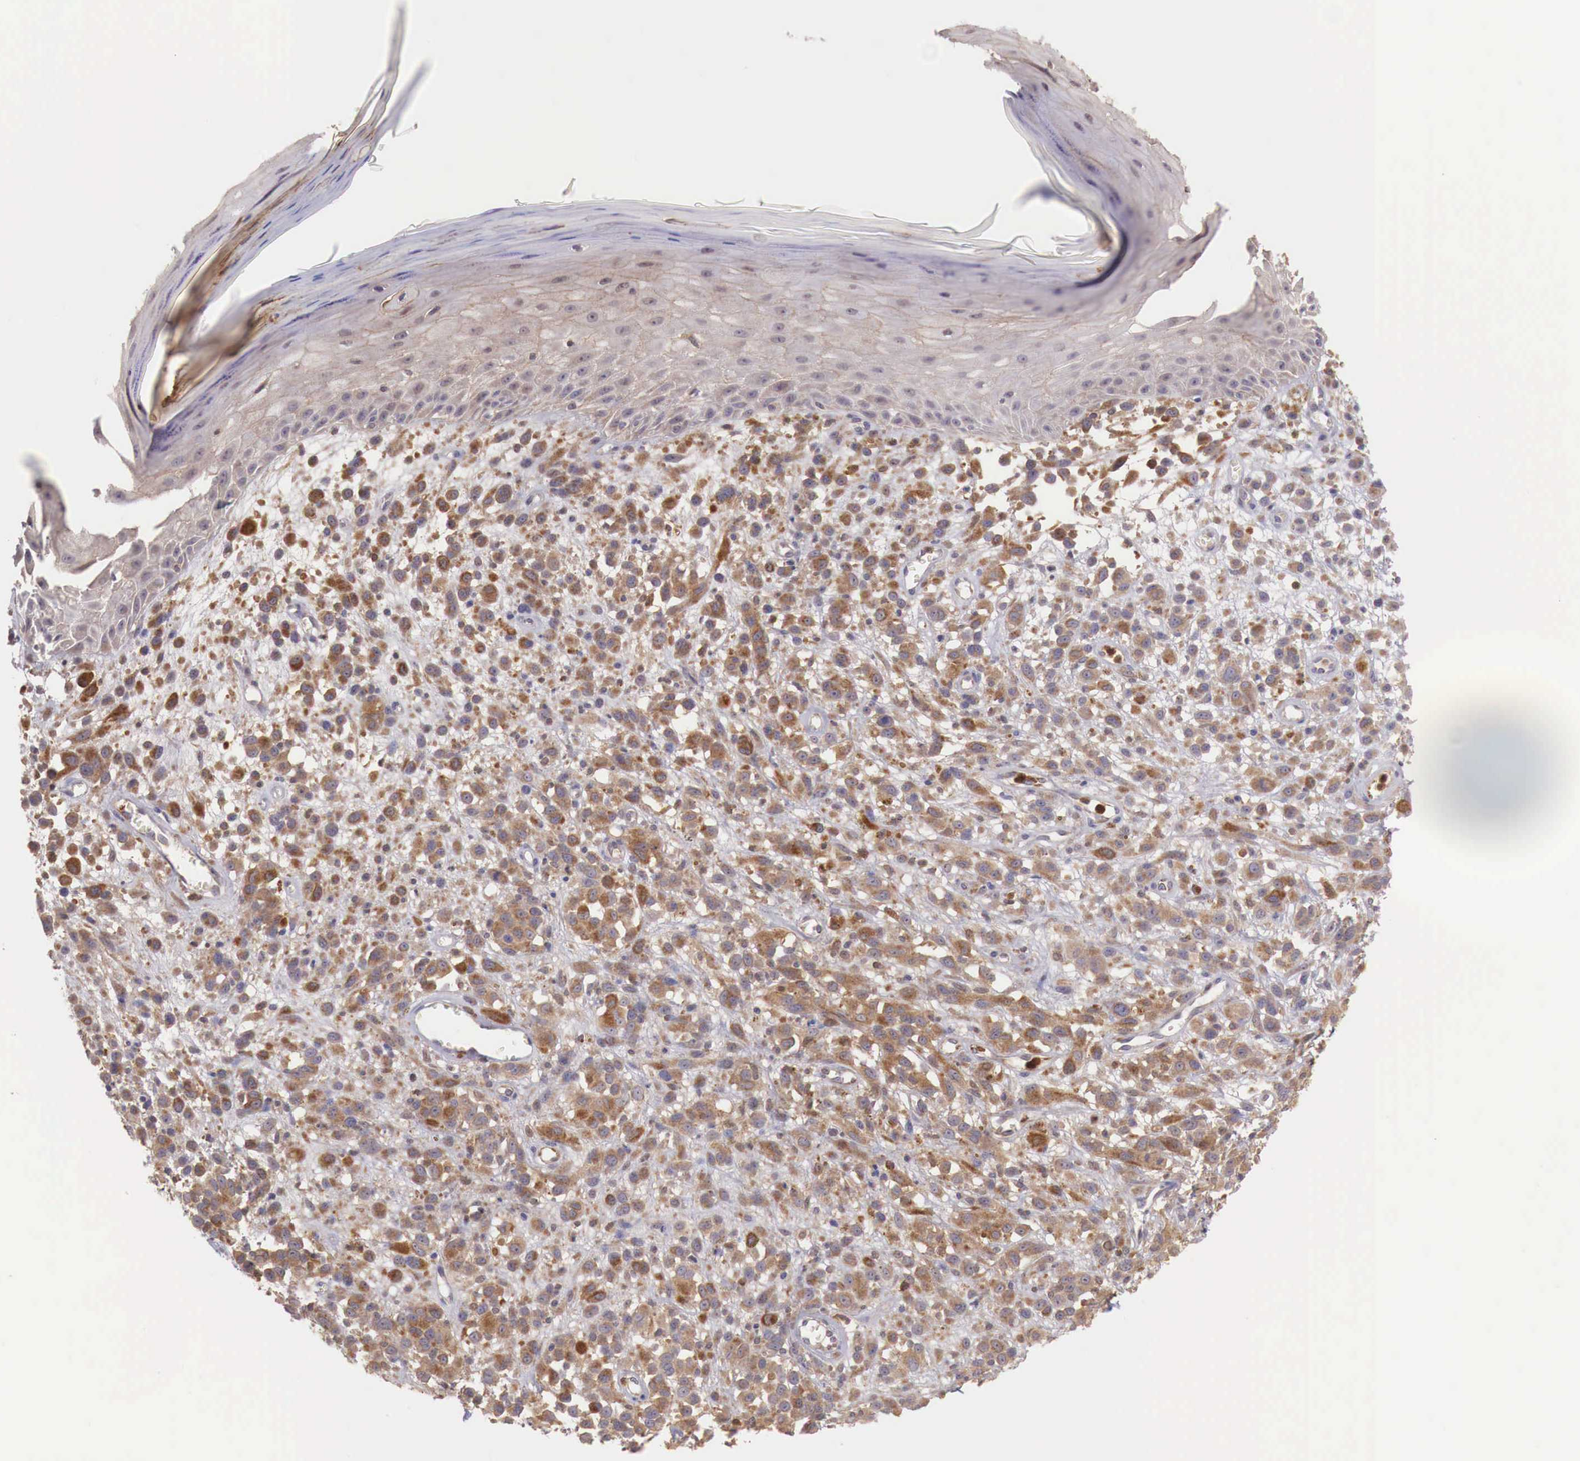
{"staining": {"intensity": "moderate", "quantity": ">75%", "location": "cytoplasmic/membranous"}, "tissue": "melanoma", "cell_type": "Tumor cells", "image_type": "cancer", "snomed": [{"axis": "morphology", "description": "Malignant melanoma, NOS"}, {"axis": "topography", "description": "Skin"}], "caption": "Brown immunohistochemical staining in human malignant melanoma shows moderate cytoplasmic/membranous staining in approximately >75% of tumor cells. Nuclei are stained in blue.", "gene": "GAB2", "patient": {"sex": "male", "age": 51}}